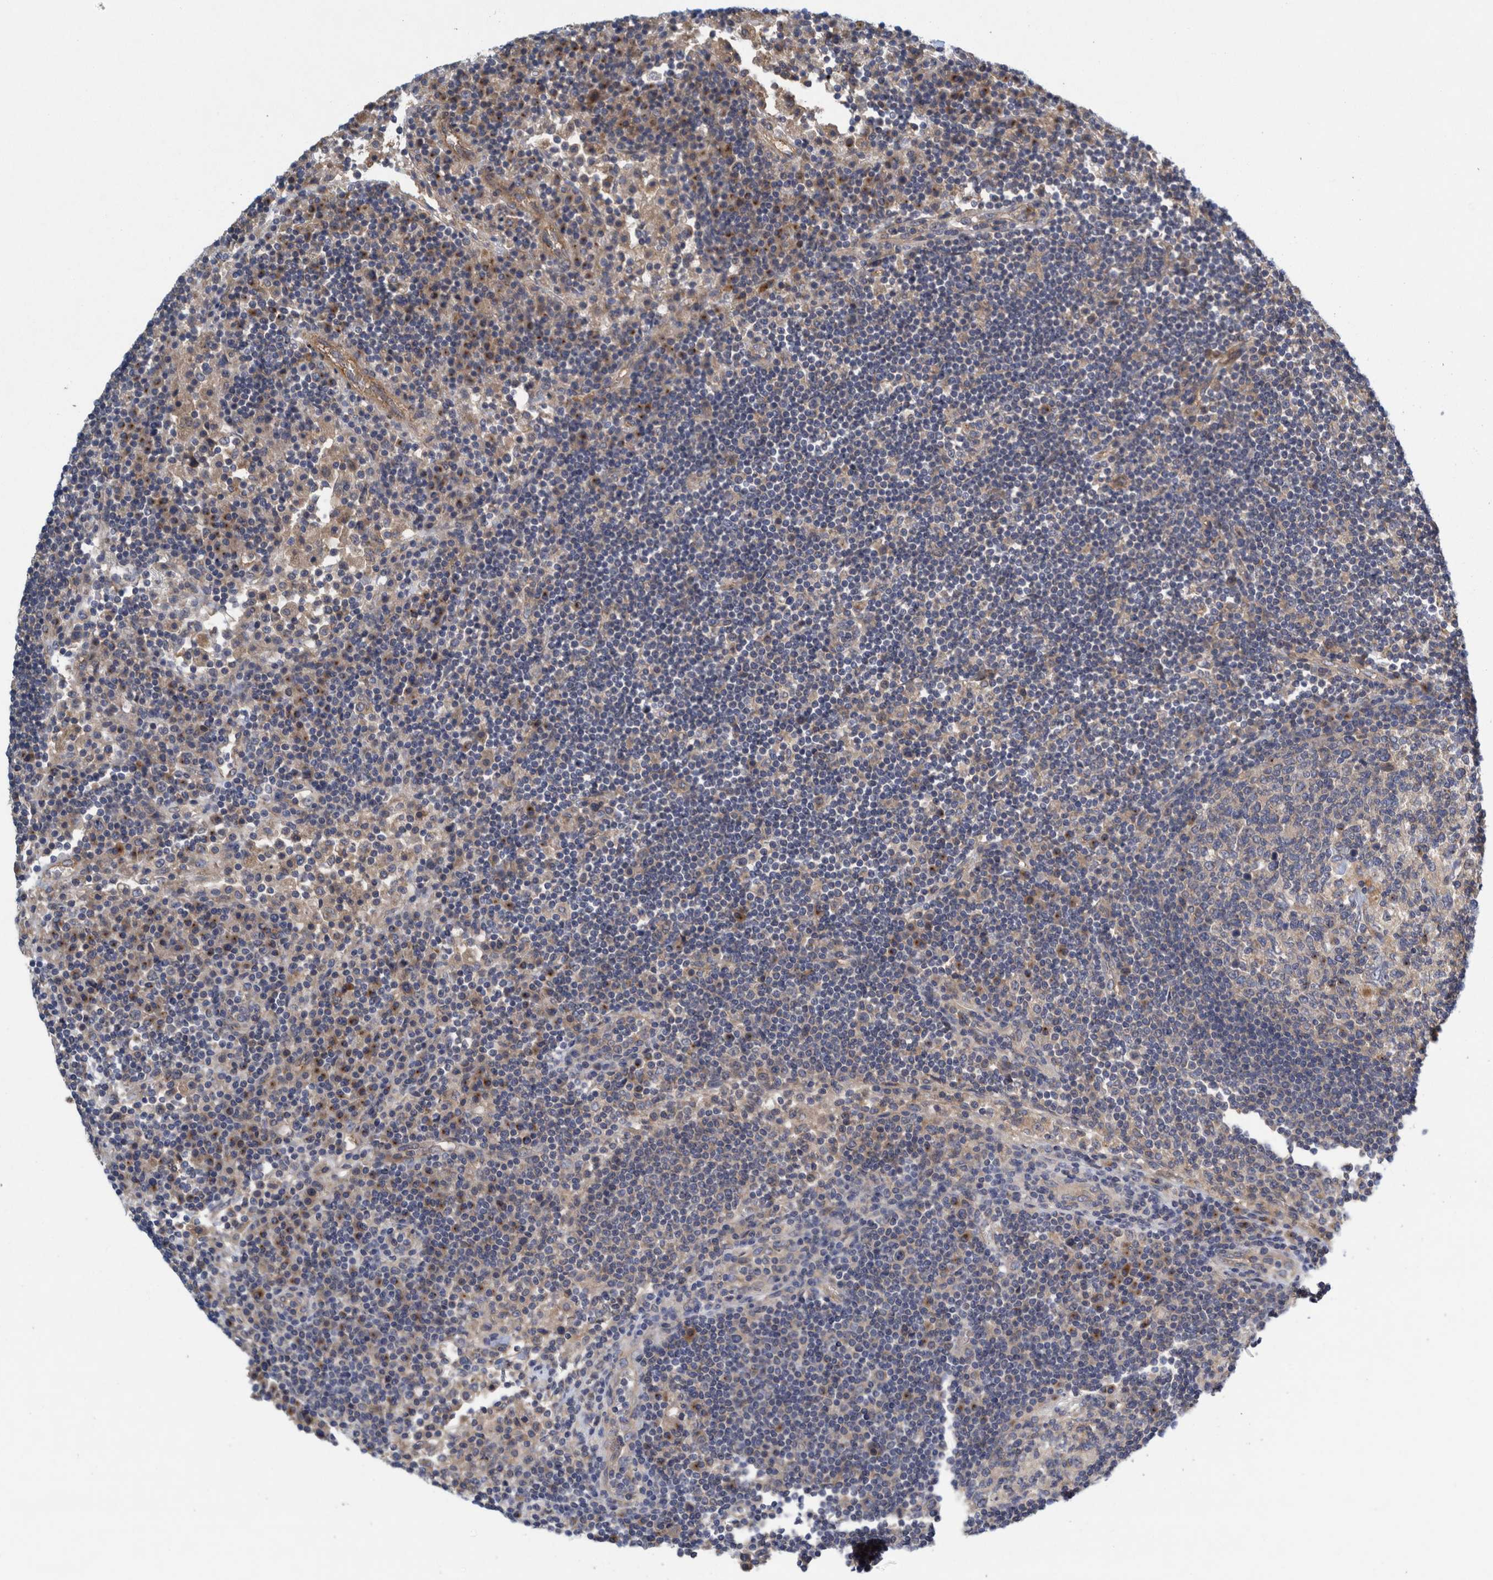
{"staining": {"intensity": "negative", "quantity": "none", "location": "none"}, "tissue": "lymph node", "cell_type": "Germinal center cells", "image_type": "normal", "snomed": [{"axis": "morphology", "description": "Normal tissue, NOS"}, {"axis": "topography", "description": "Lymph node"}], "caption": "DAB (3,3'-diaminobenzidine) immunohistochemical staining of benign lymph node shows no significant expression in germinal center cells. (DAB immunohistochemistry (IHC), high magnification).", "gene": "ZNF324B", "patient": {"sex": "female", "age": 53}}